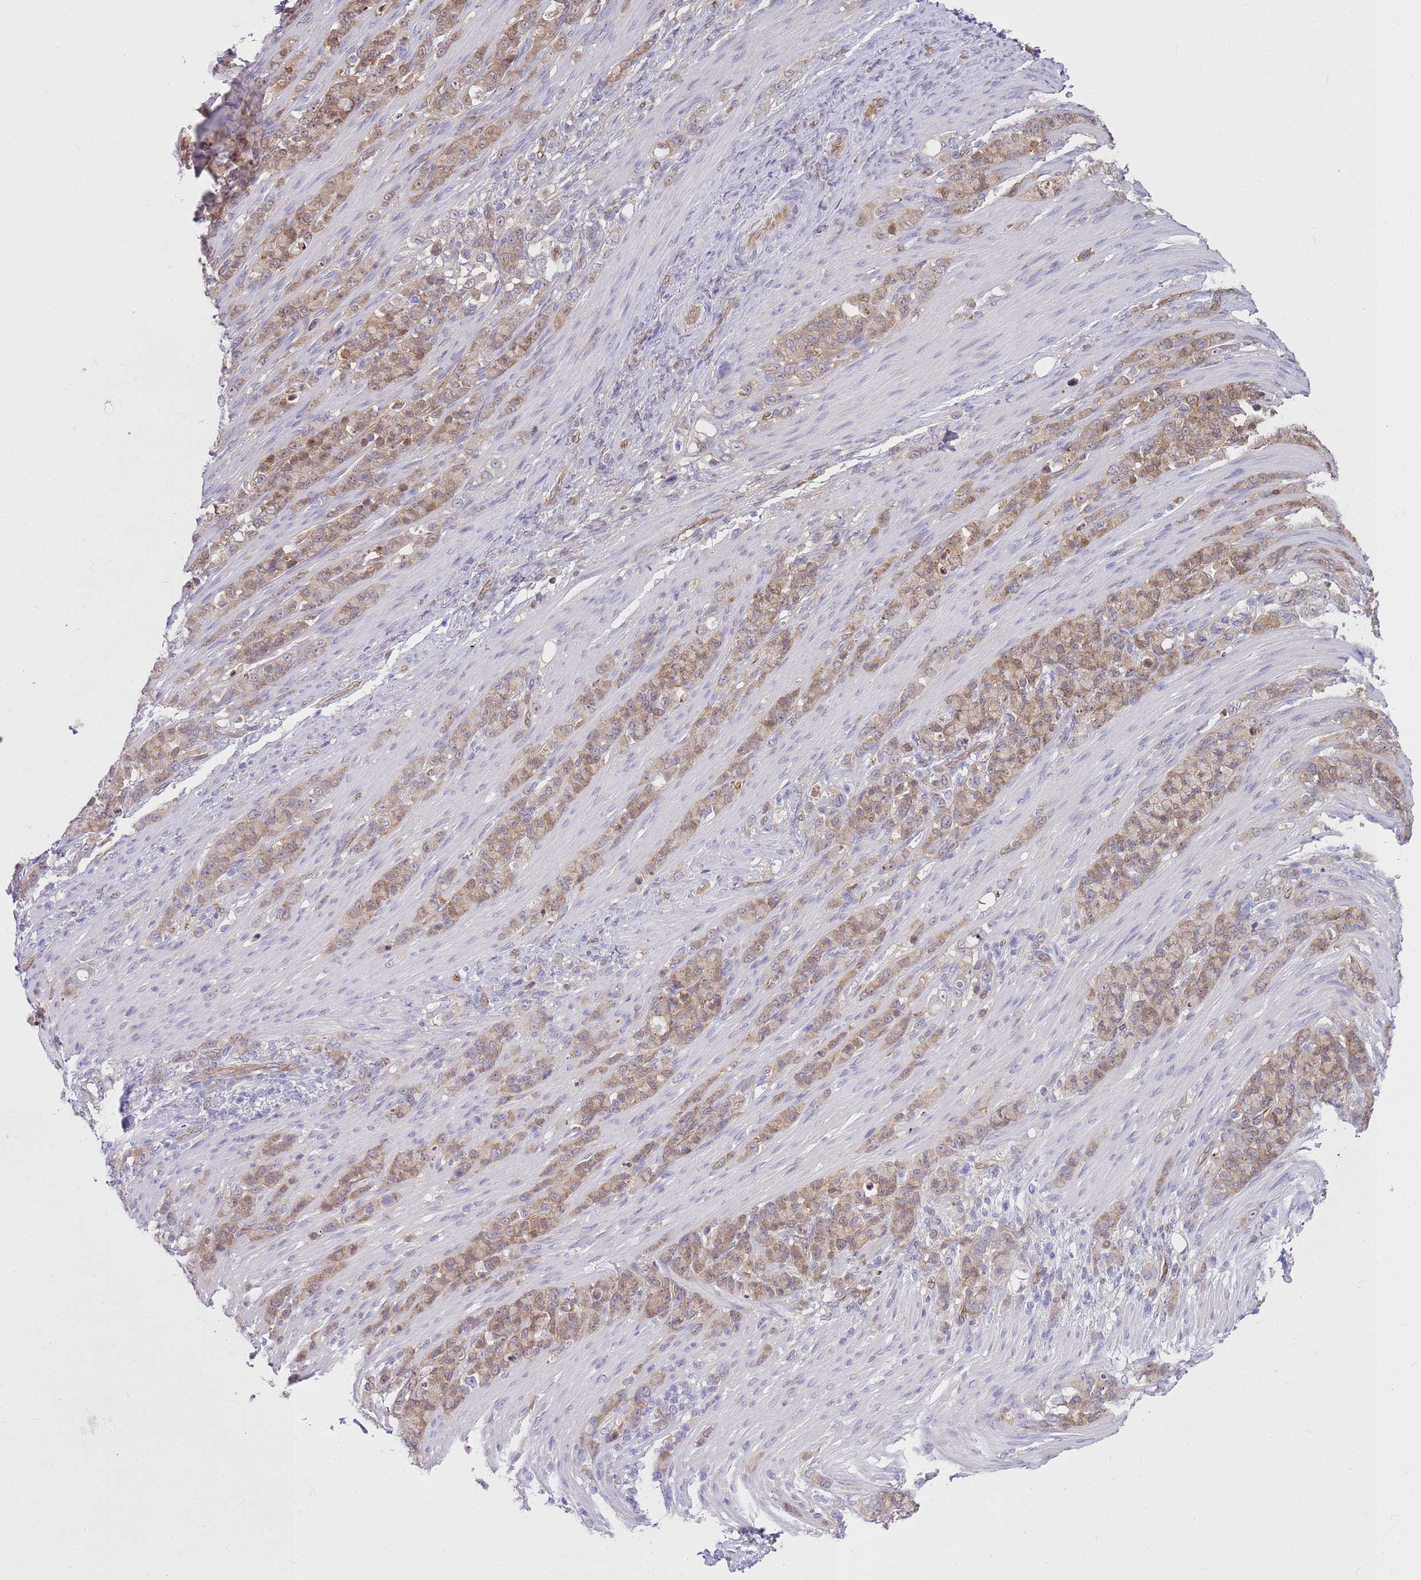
{"staining": {"intensity": "weak", "quantity": ">75%", "location": "cytoplasmic/membranous,nuclear"}, "tissue": "stomach cancer", "cell_type": "Tumor cells", "image_type": "cancer", "snomed": [{"axis": "morphology", "description": "Adenocarcinoma, NOS"}, {"axis": "topography", "description": "Stomach"}], "caption": "Adenocarcinoma (stomach) stained with a protein marker displays weak staining in tumor cells.", "gene": "YWHAE", "patient": {"sex": "female", "age": 79}}